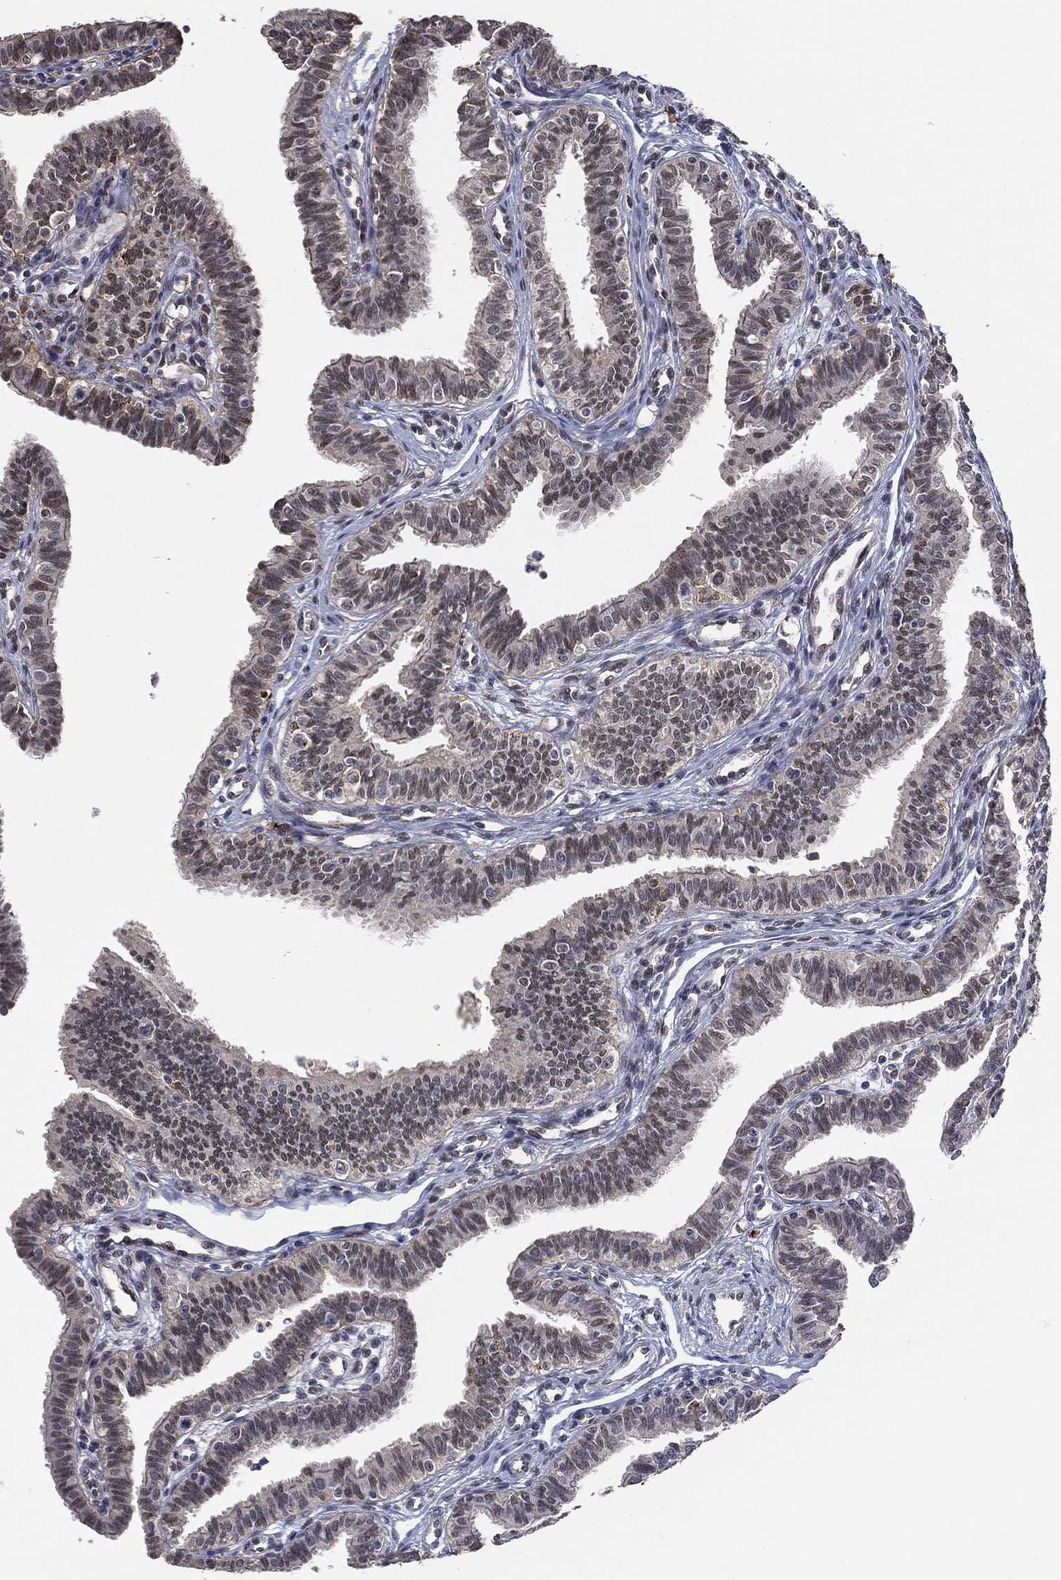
{"staining": {"intensity": "weak", "quantity": "25%-75%", "location": "nuclear"}, "tissue": "fallopian tube", "cell_type": "Glandular cells", "image_type": "normal", "snomed": [{"axis": "morphology", "description": "Normal tissue, NOS"}, {"axis": "topography", "description": "Fallopian tube"}], "caption": "IHC staining of benign fallopian tube, which reveals low levels of weak nuclear positivity in about 25%-75% of glandular cells indicating weak nuclear protein positivity. The staining was performed using DAB (brown) for protein detection and nuclei were counterstained in hematoxylin (blue).", "gene": "GRIA3", "patient": {"sex": "female", "age": 36}}